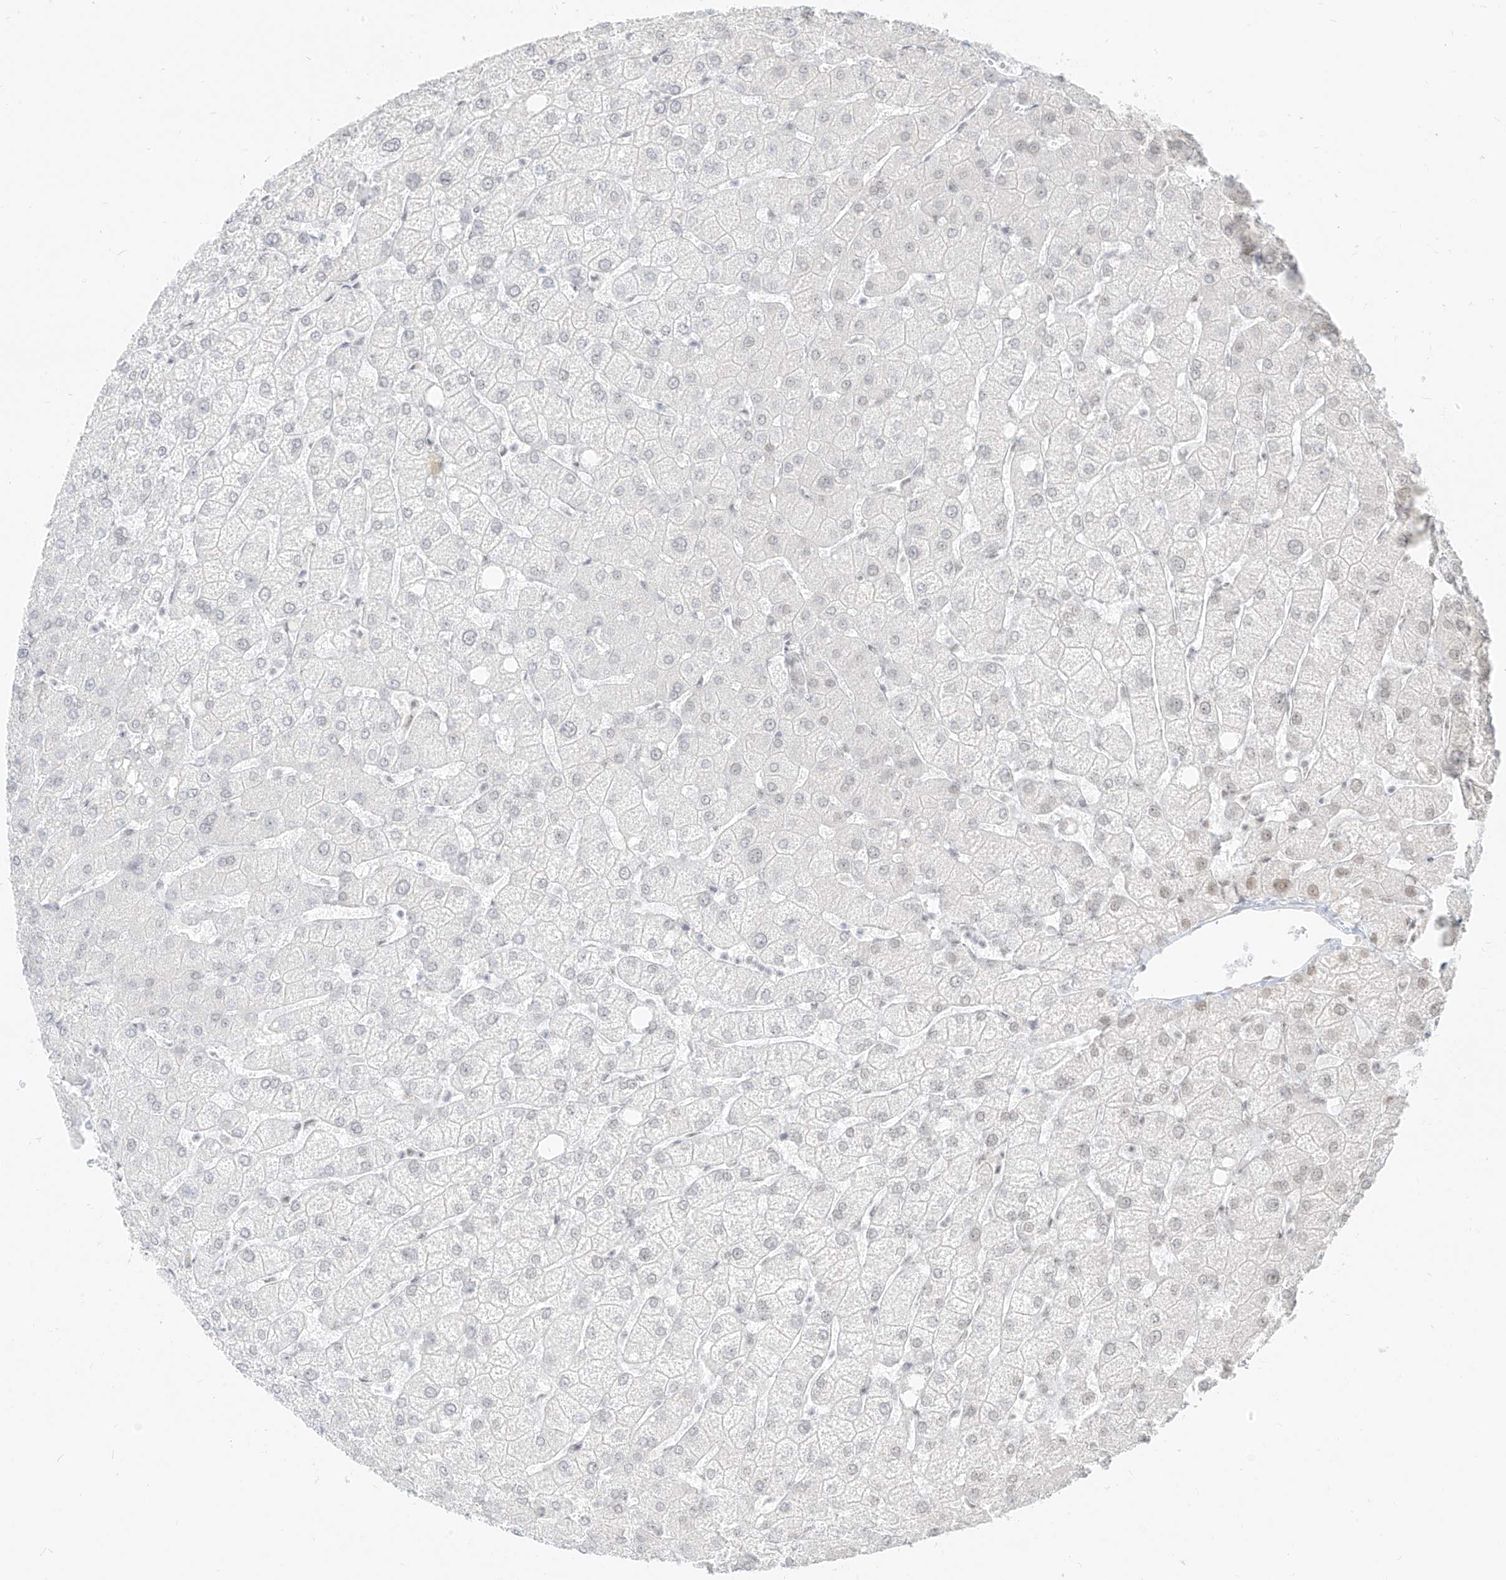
{"staining": {"intensity": "negative", "quantity": "none", "location": "none"}, "tissue": "liver", "cell_type": "Cholangiocytes", "image_type": "normal", "snomed": [{"axis": "morphology", "description": "Normal tissue, NOS"}, {"axis": "topography", "description": "Liver"}], "caption": "Photomicrograph shows no protein expression in cholangiocytes of benign liver. (Immunohistochemistry (ihc), brightfield microscopy, high magnification).", "gene": "SUPT5H", "patient": {"sex": "female", "age": 54}}